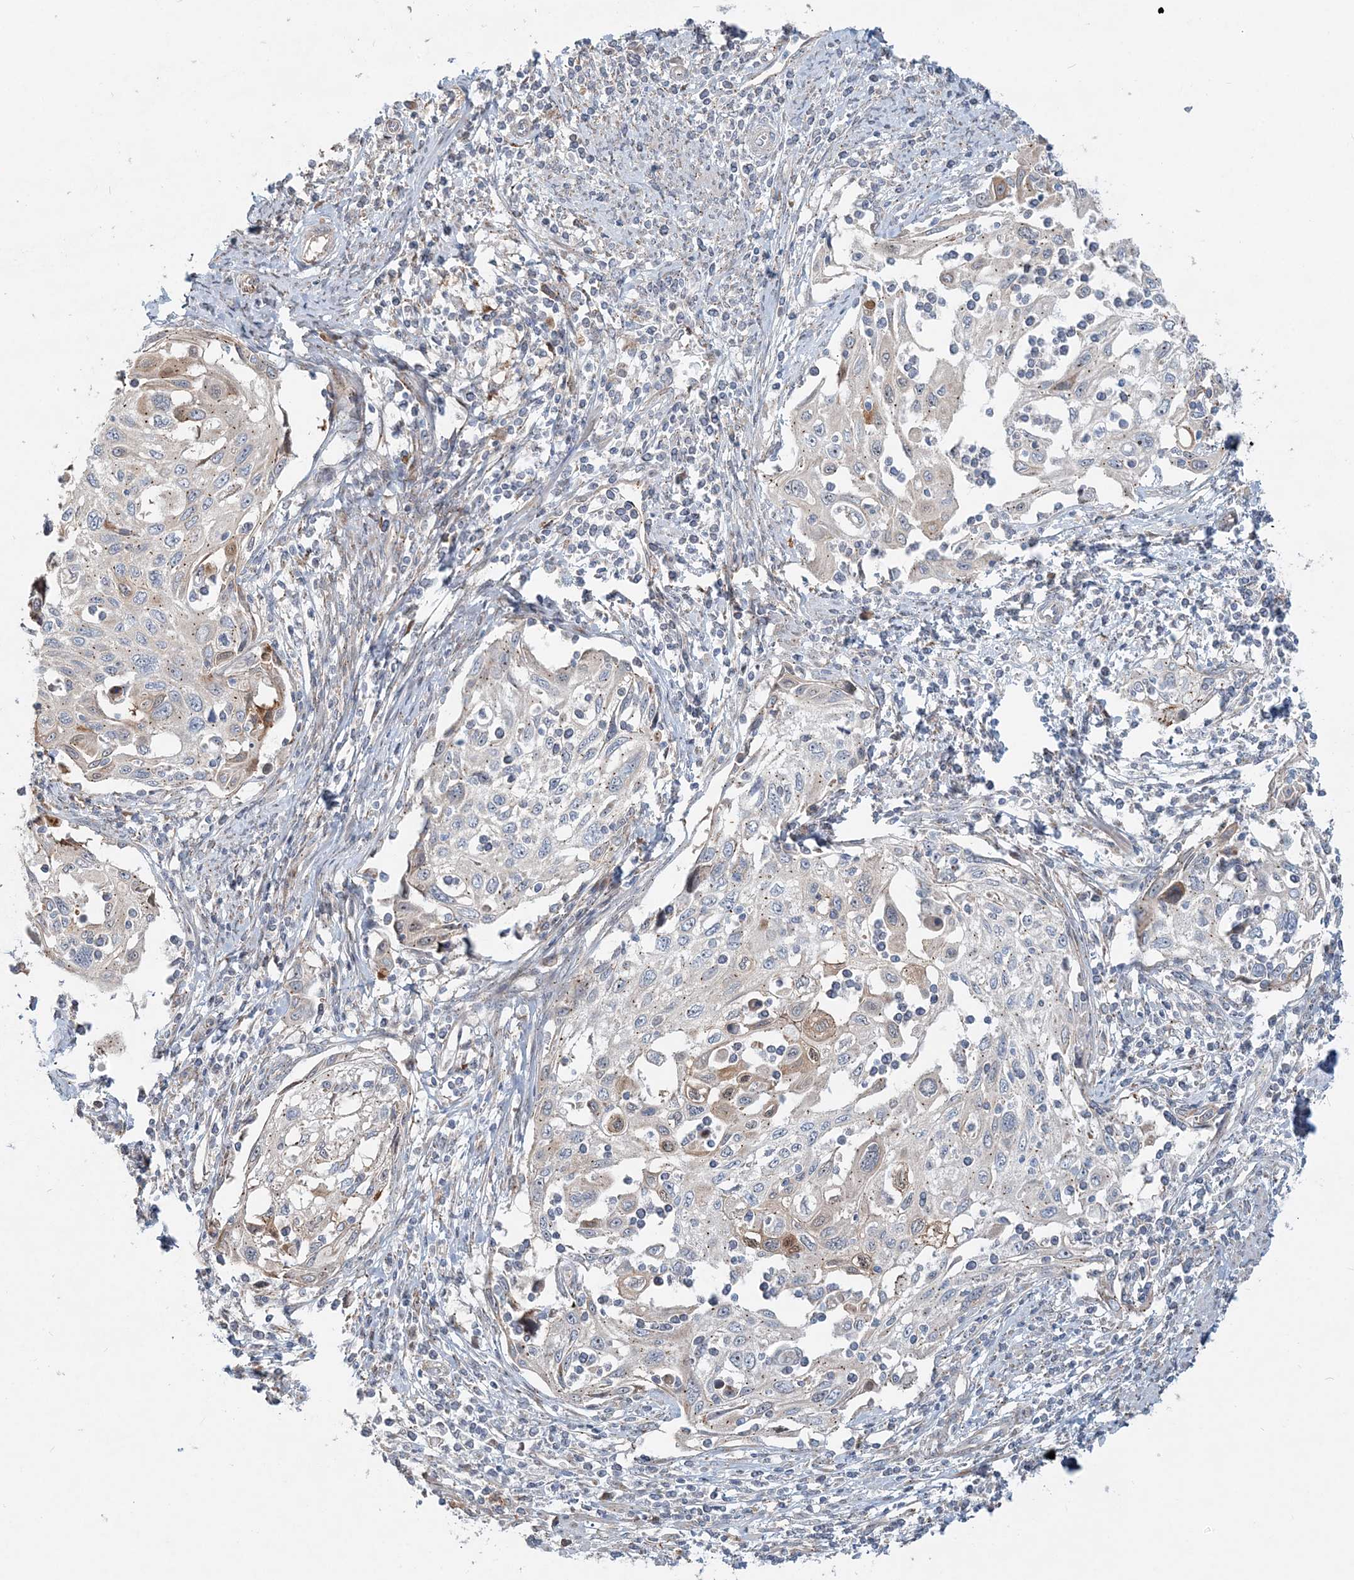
{"staining": {"intensity": "negative", "quantity": "none", "location": "none"}, "tissue": "cervical cancer", "cell_type": "Tumor cells", "image_type": "cancer", "snomed": [{"axis": "morphology", "description": "Squamous cell carcinoma, NOS"}, {"axis": "topography", "description": "Cervix"}], "caption": "Tumor cells are negative for brown protein staining in squamous cell carcinoma (cervical).", "gene": "CXXC5", "patient": {"sex": "female", "age": 70}}